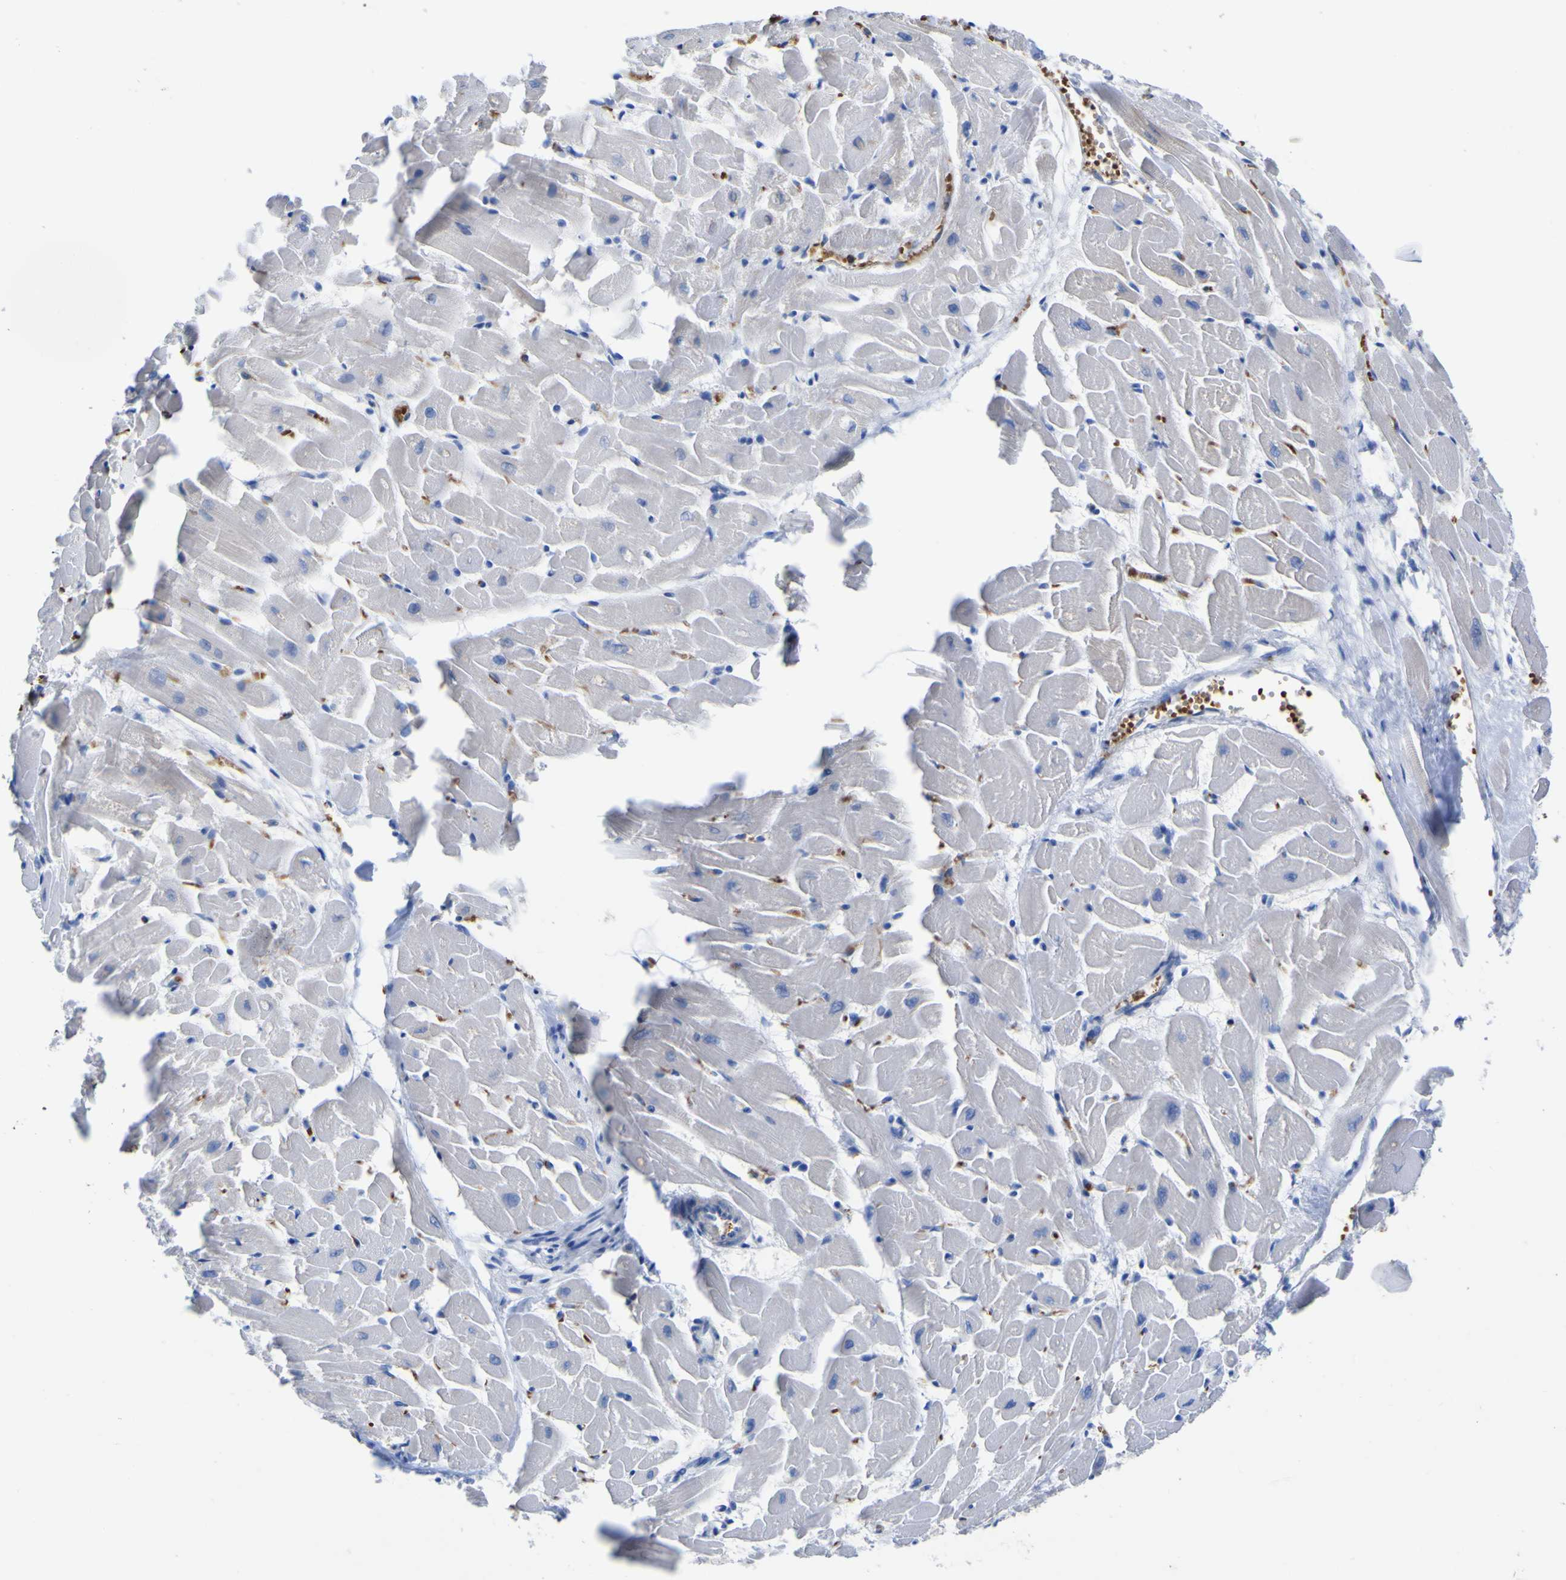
{"staining": {"intensity": "negative", "quantity": "none", "location": "none"}, "tissue": "heart muscle", "cell_type": "Cardiomyocytes", "image_type": "normal", "snomed": [{"axis": "morphology", "description": "Normal tissue, NOS"}, {"axis": "topography", "description": "Heart"}], "caption": "High magnification brightfield microscopy of benign heart muscle stained with DAB (3,3'-diaminobenzidine) (brown) and counterstained with hematoxylin (blue): cardiomyocytes show no significant expression.", "gene": "GCM1", "patient": {"sex": "female", "age": 19}}